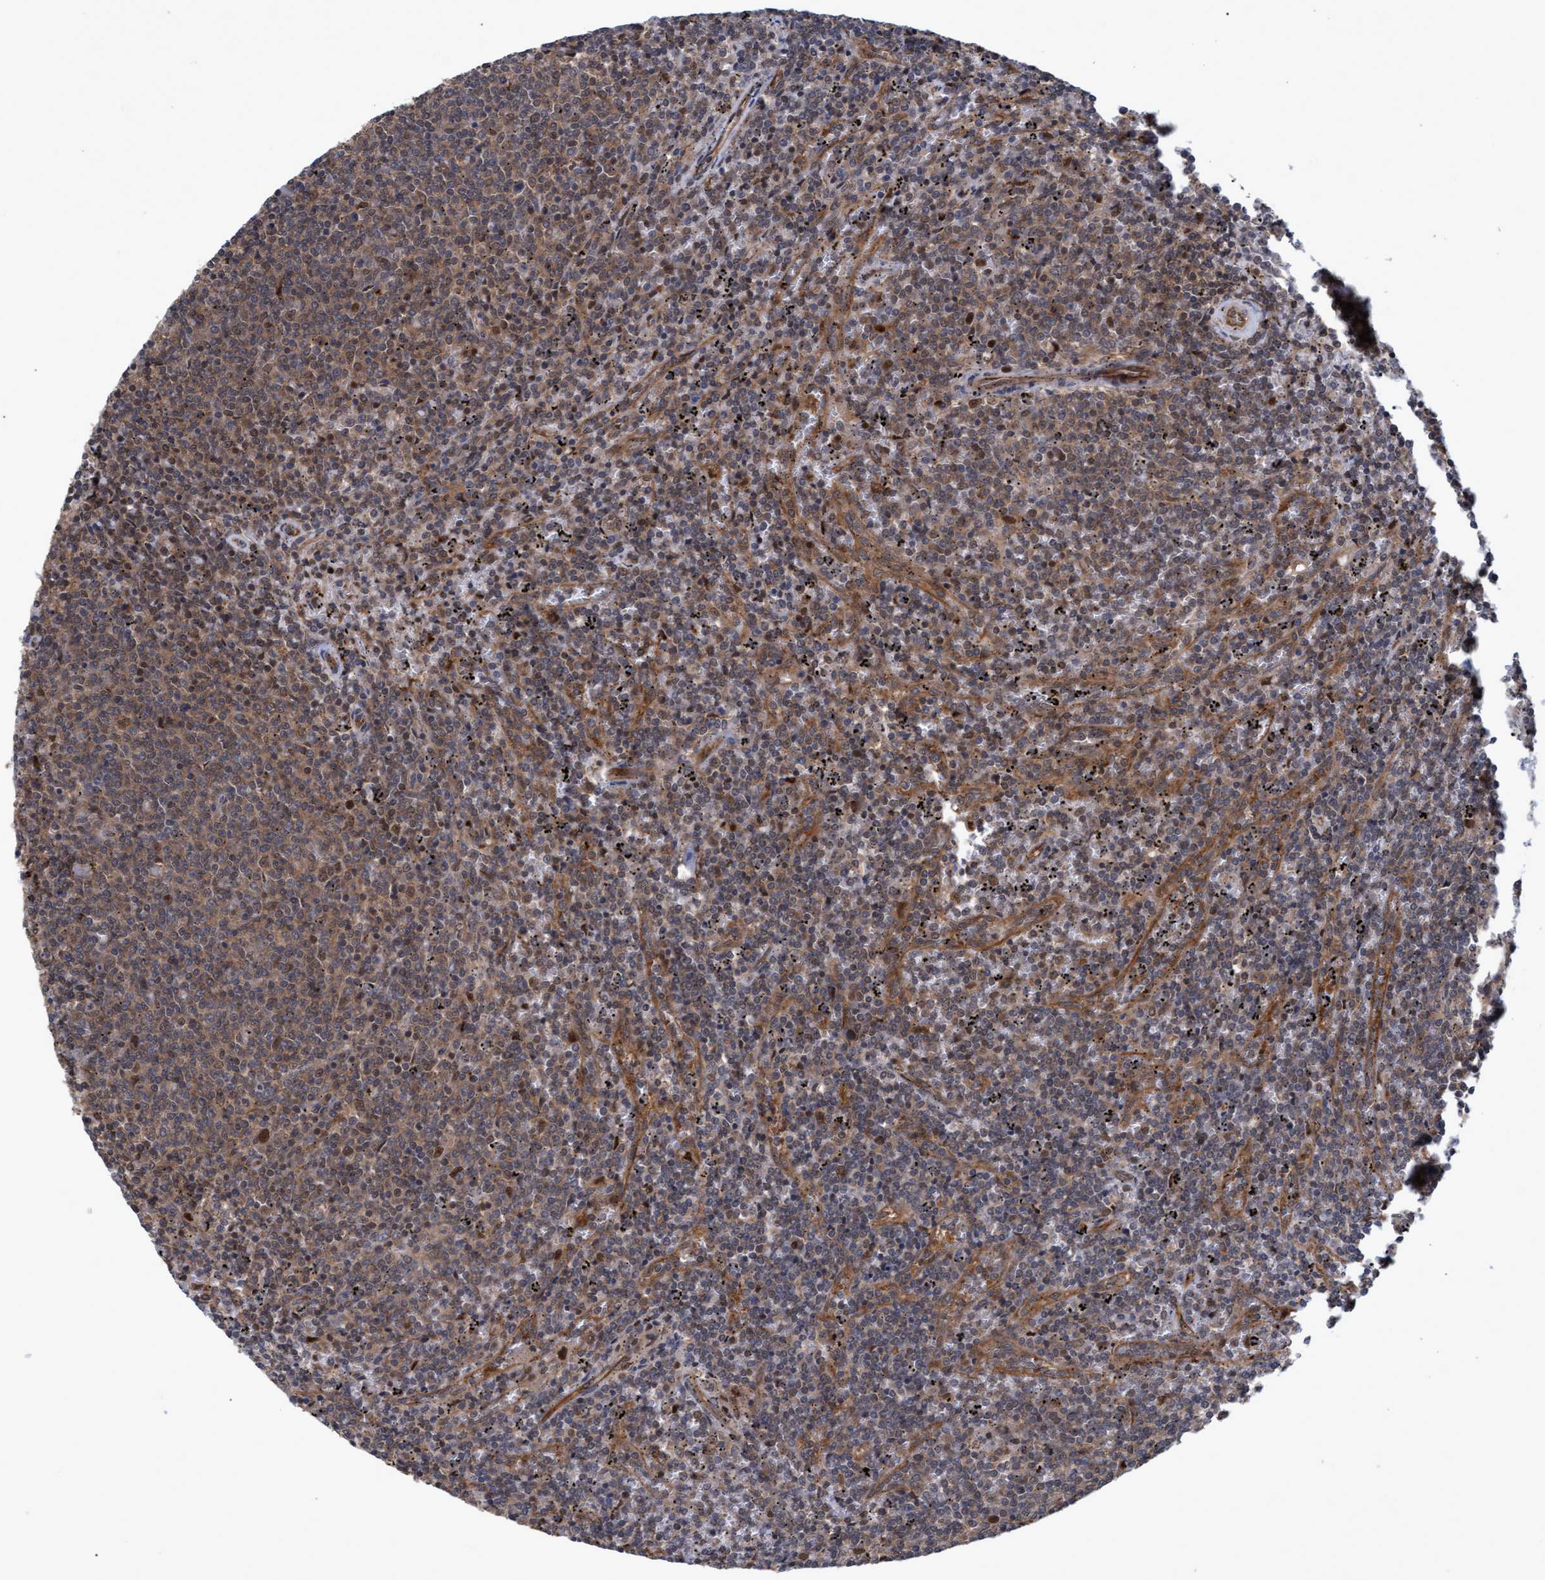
{"staining": {"intensity": "moderate", "quantity": ">75%", "location": "cytoplasmic/membranous,nuclear"}, "tissue": "lymphoma", "cell_type": "Tumor cells", "image_type": "cancer", "snomed": [{"axis": "morphology", "description": "Malignant lymphoma, non-Hodgkin's type, Low grade"}, {"axis": "topography", "description": "Spleen"}], "caption": "Immunohistochemical staining of lymphoma shows medium levels of moderate cytoplasmic/membranous and nuclear expression in approximately >75% of tumor cells.", "gene": "PSMB6", "patient": {"sex": "female", "age": 50}}